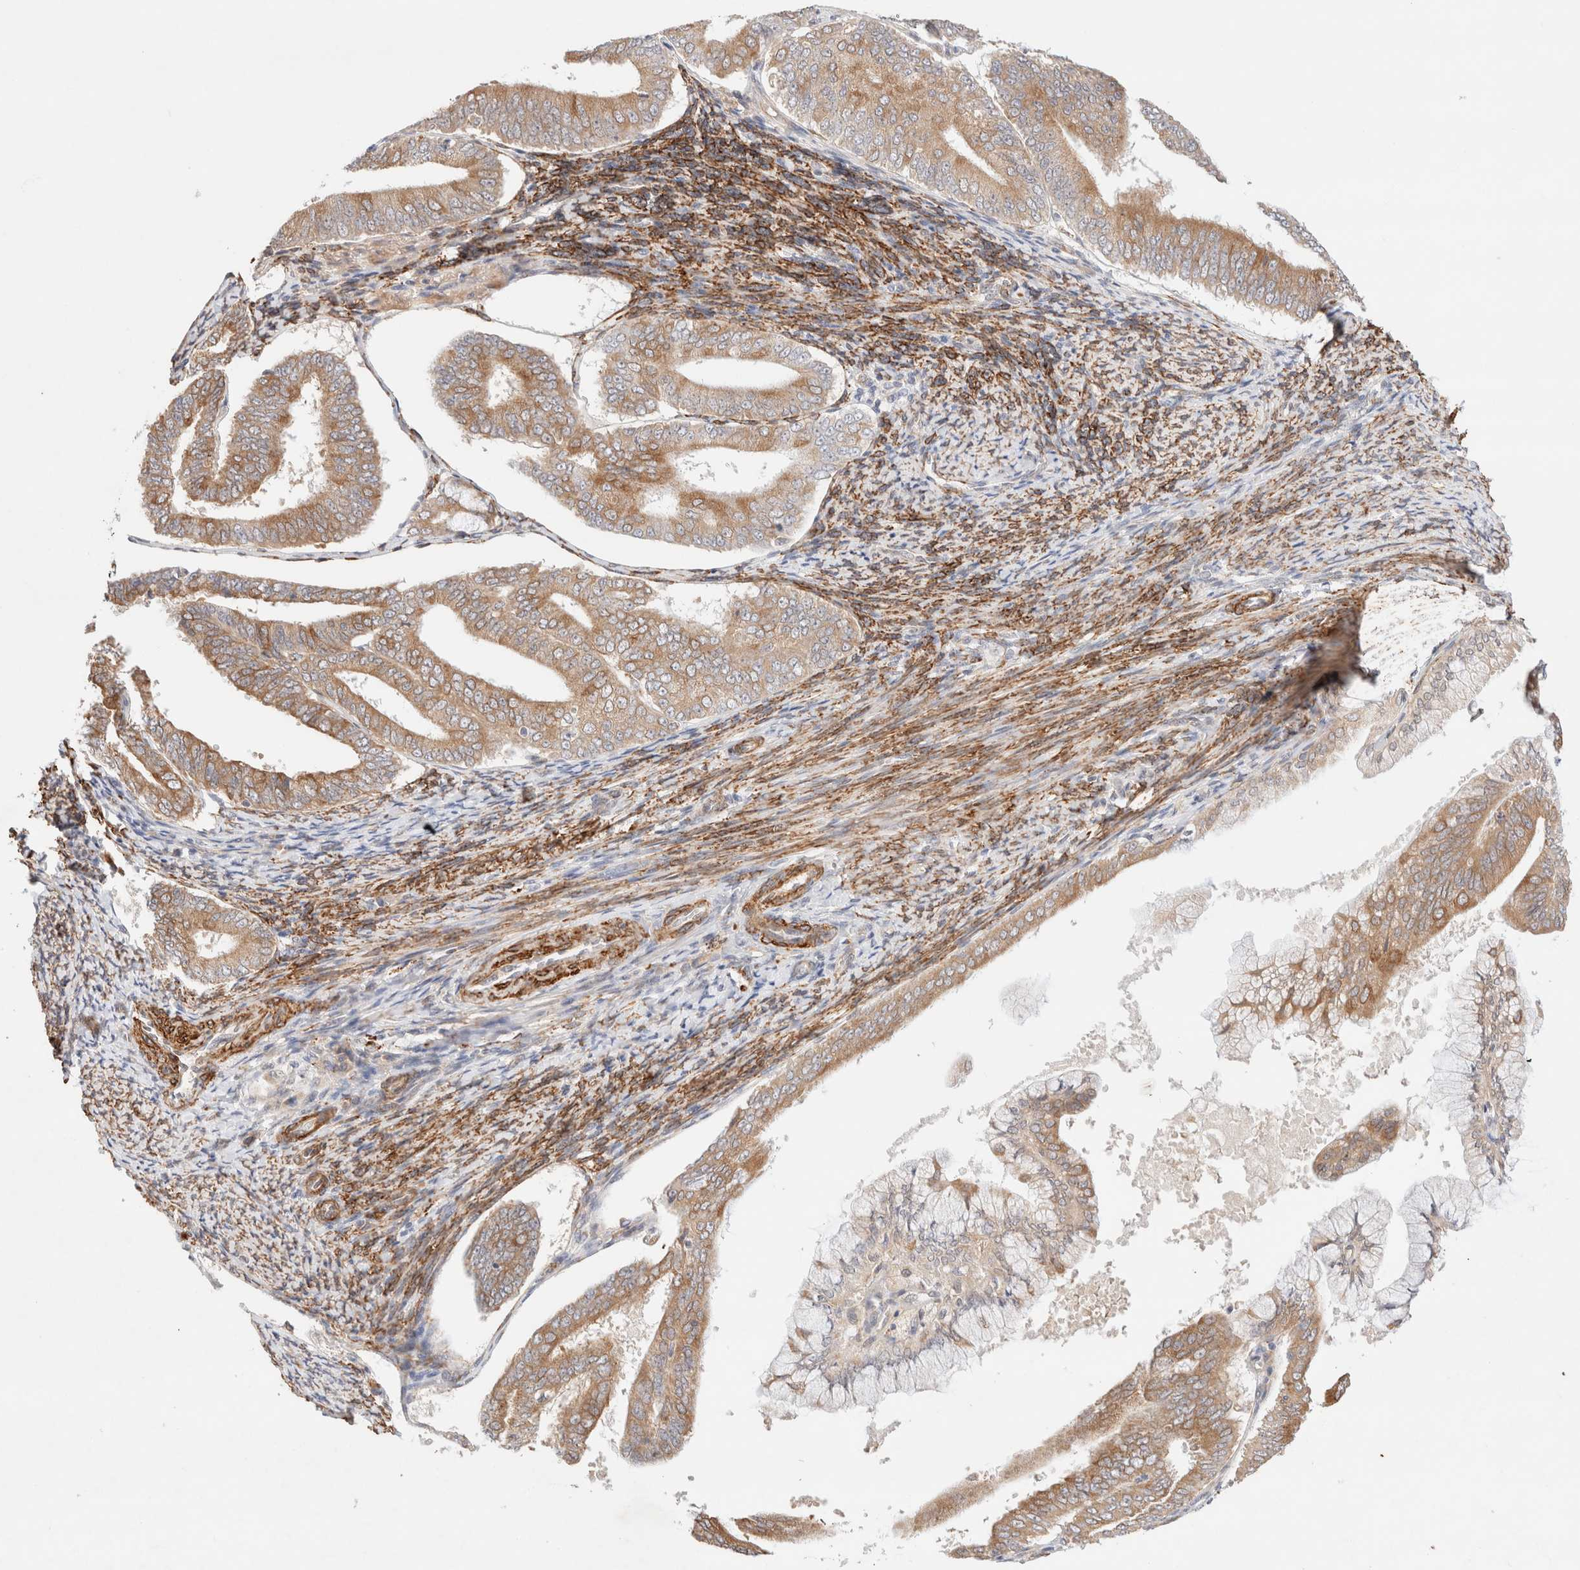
{"staining": {"intensity": "moderate", "quantity": ">75%", "location": "cytoplasmic/membranous"}, "tissue": "endometrial cancer", "cell_type": "Tumor cells", "image_type": "cancer", "snomed": [{"axis": "morphology", "description": "Adenocarcinoma, NOS"}, {"axis": "topography", "description": "Endometrium"}], "caption": "Endometrial cancer (adenocarcinoma) stained with immunohistochemistry exhibits moderate cytoplasmic/membranous positivity in approximately >75% of tumor cells.", "gene": "RRP15", "patient": {"sex": "female", "age": 63}}